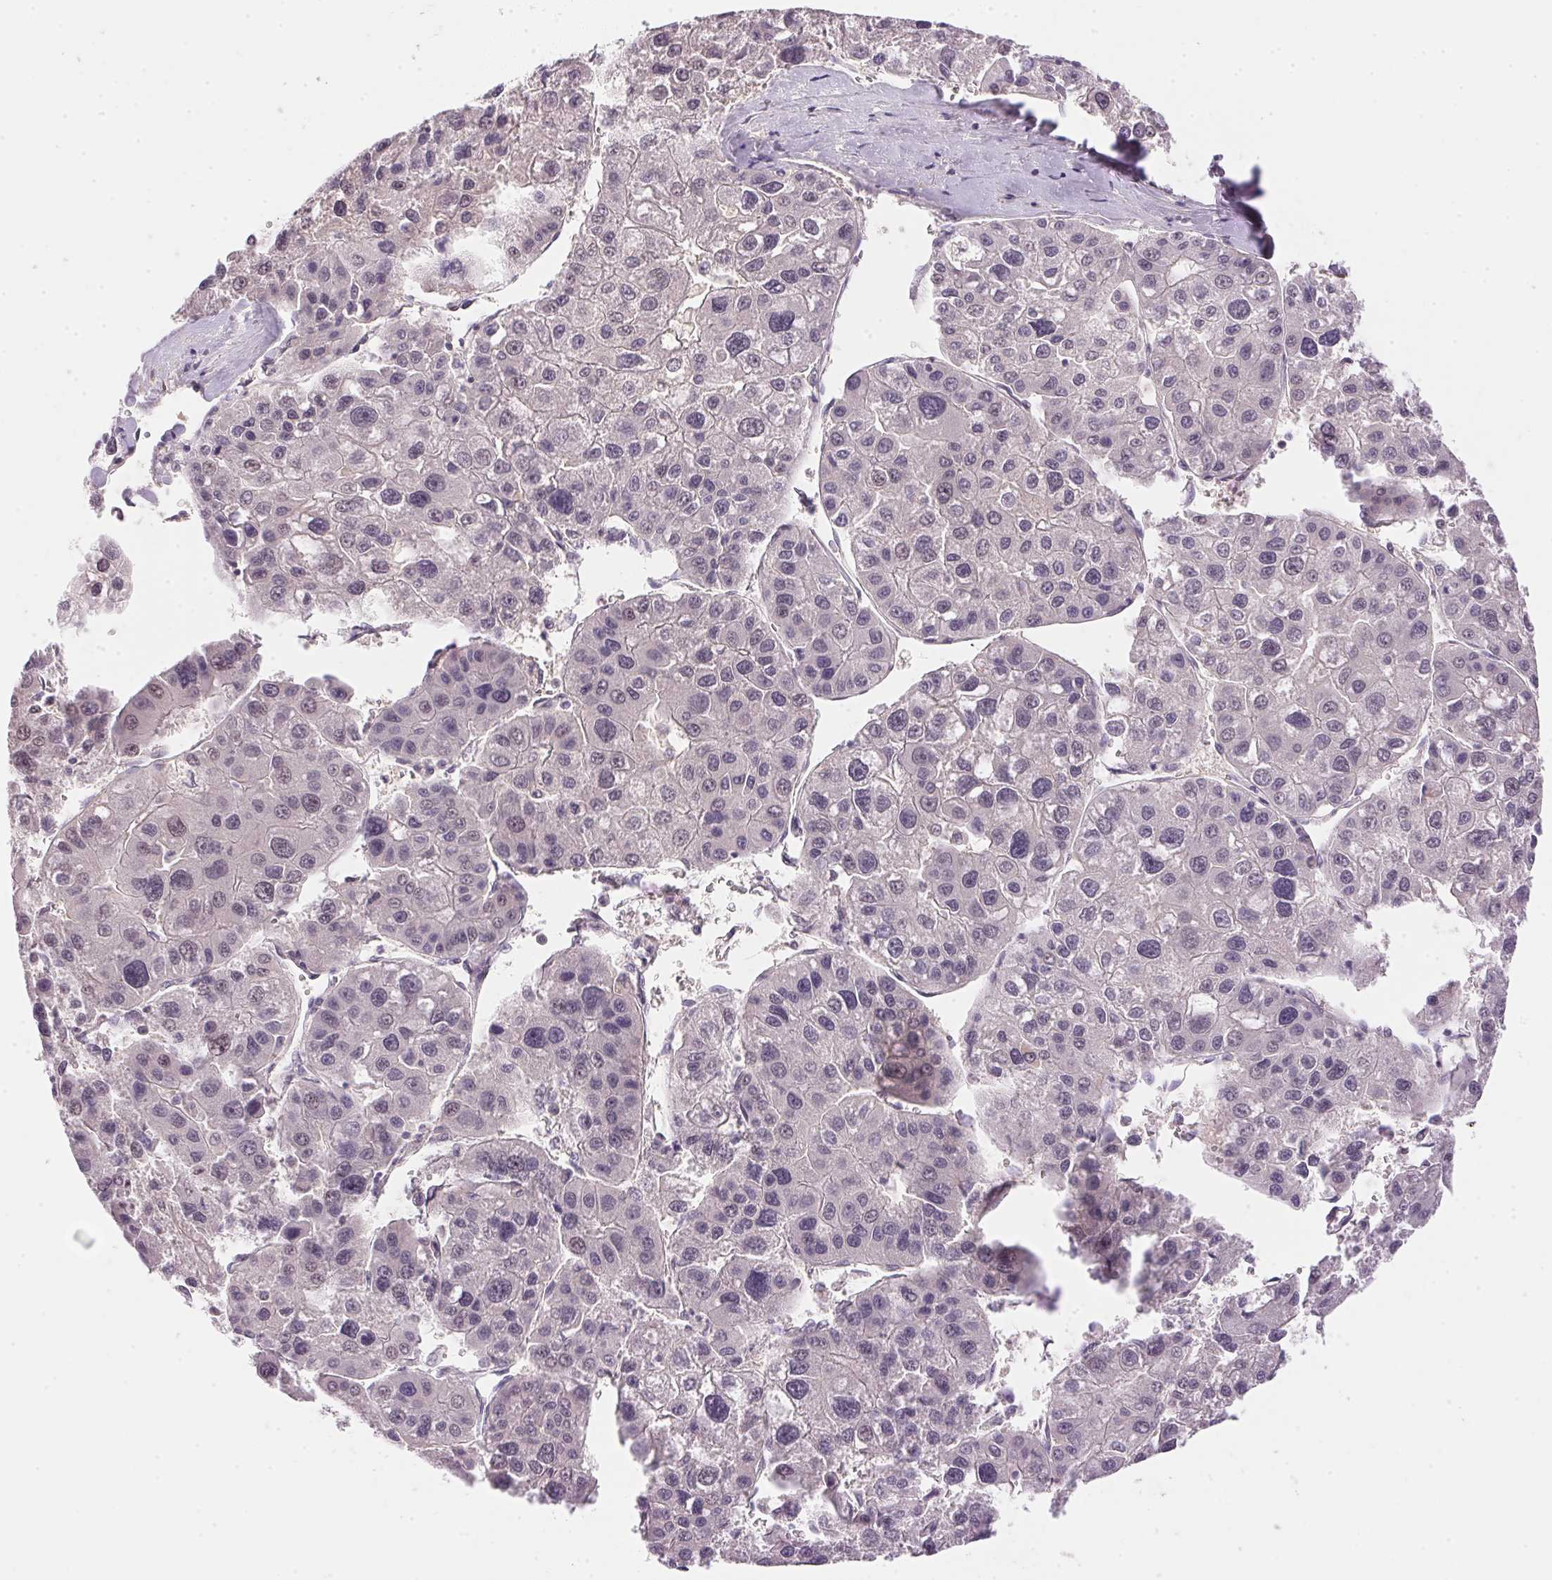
{"staining": {"intensity": "negative", "quantity": "none", "location": "none"}, "tissue": "liver cancer", "cell_type": "Tumor cells", "image_type": "cancer", "snomed": [{"axis": "morphology", "description": "Carcinoma, Hepatocellular, NOS"}, {"axis": "topography", "description": "Liver"}], "caption": "This is a photomicrograph of IHC staining of liver cancer (hepatocellular carcinoma), which shows no staining in tumor cells.", "gene": "FNDC4", "patient": {"sex": "male", "age": 73}}